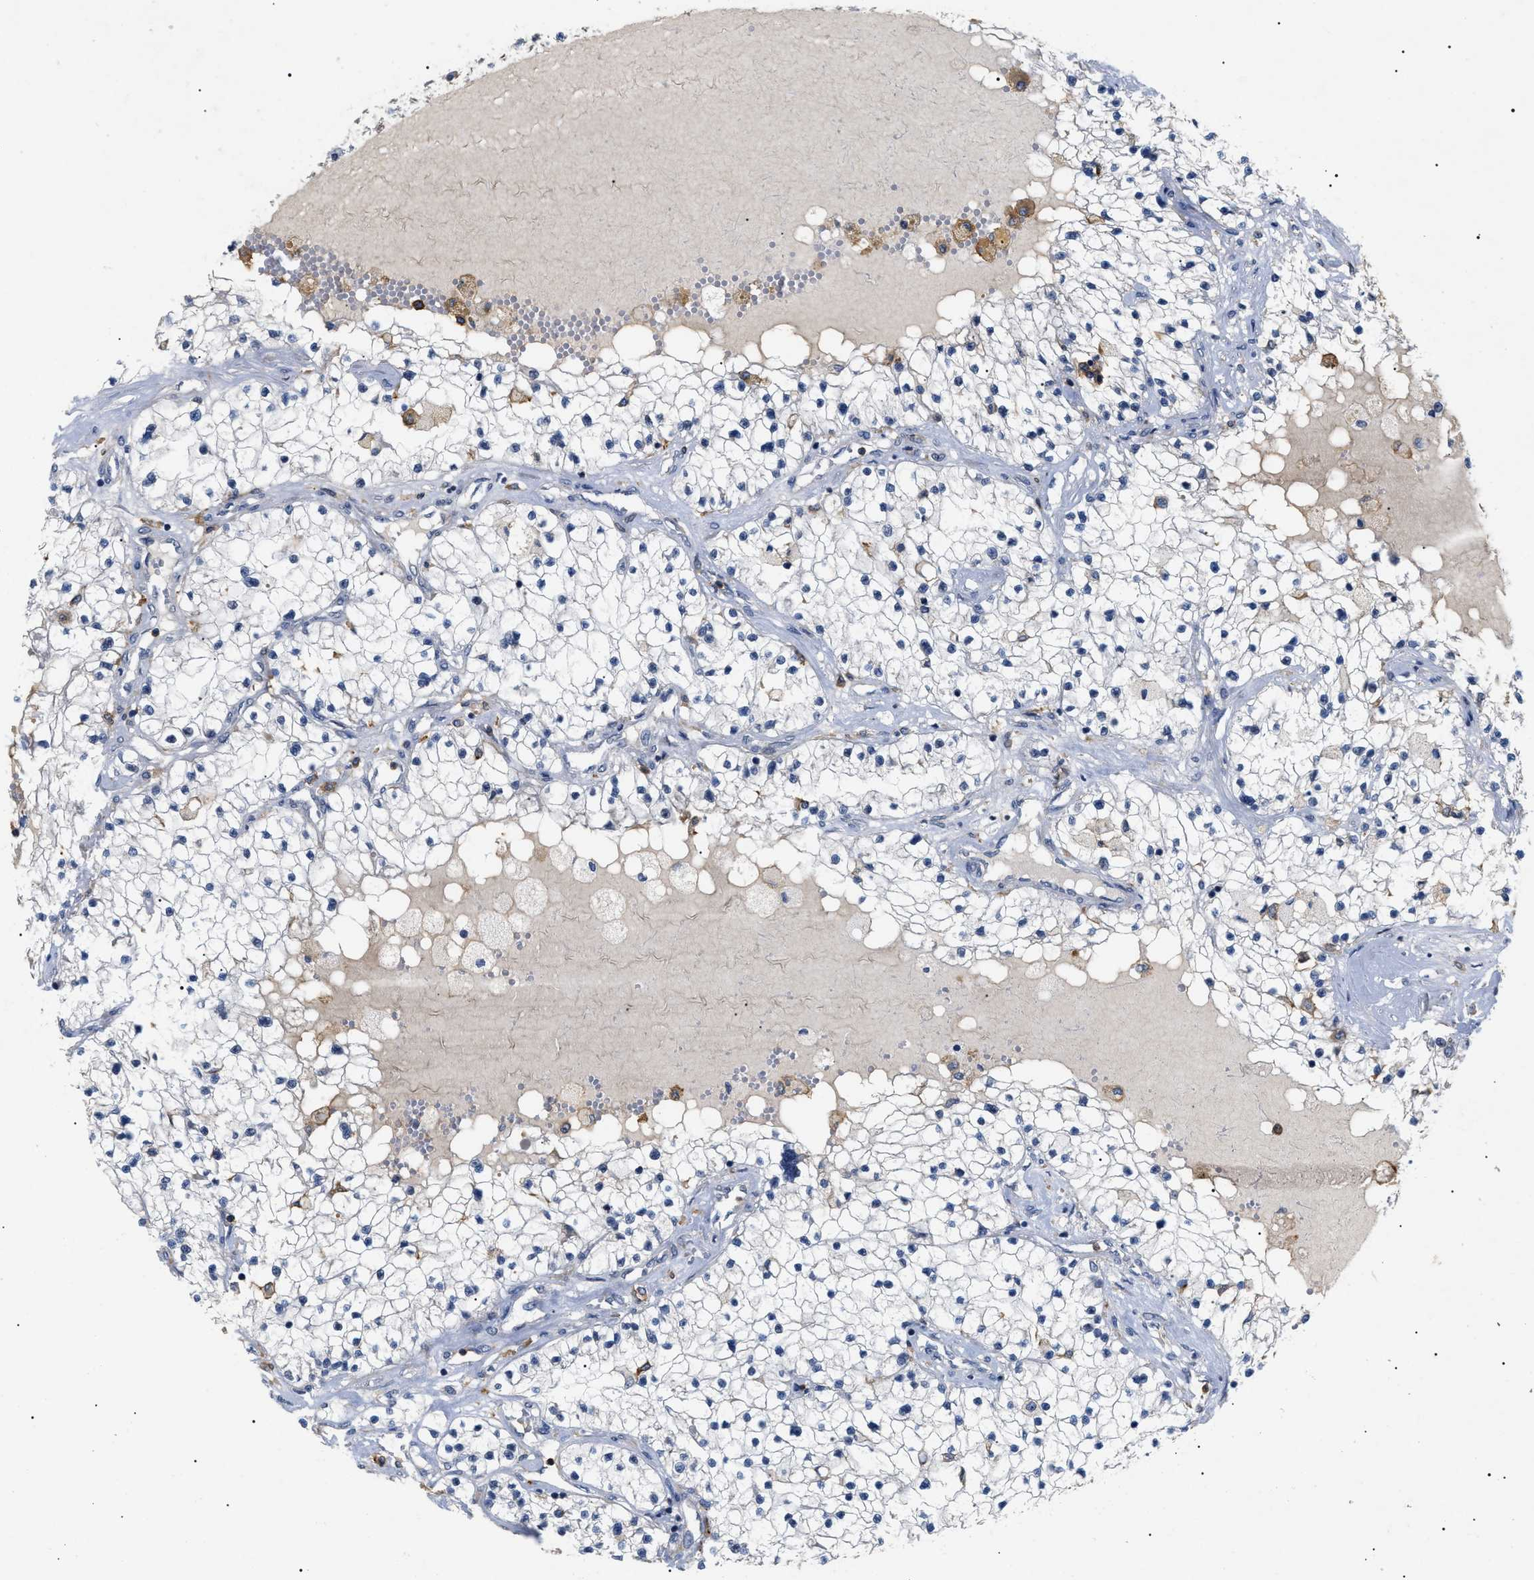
{"staining": {"intensity": "negative", "quantity": "none", "location": "none"}, "tissue": "renal cancer", "cell_type": "Tumor cells", "image_type": "cancer", "snomed": [{"axis": "morphology", "description": "Adenocarcinoma, NOS"}, {"axis": "topography", "description": "Kidney"}], "caption": "This is a histopathology image of immunohistochemistry staining of adenocarcinoma (renal), which shows no expression in tumor cells.", "gene": "CD300A", "patient": {"sex": "male", "age": 68}}